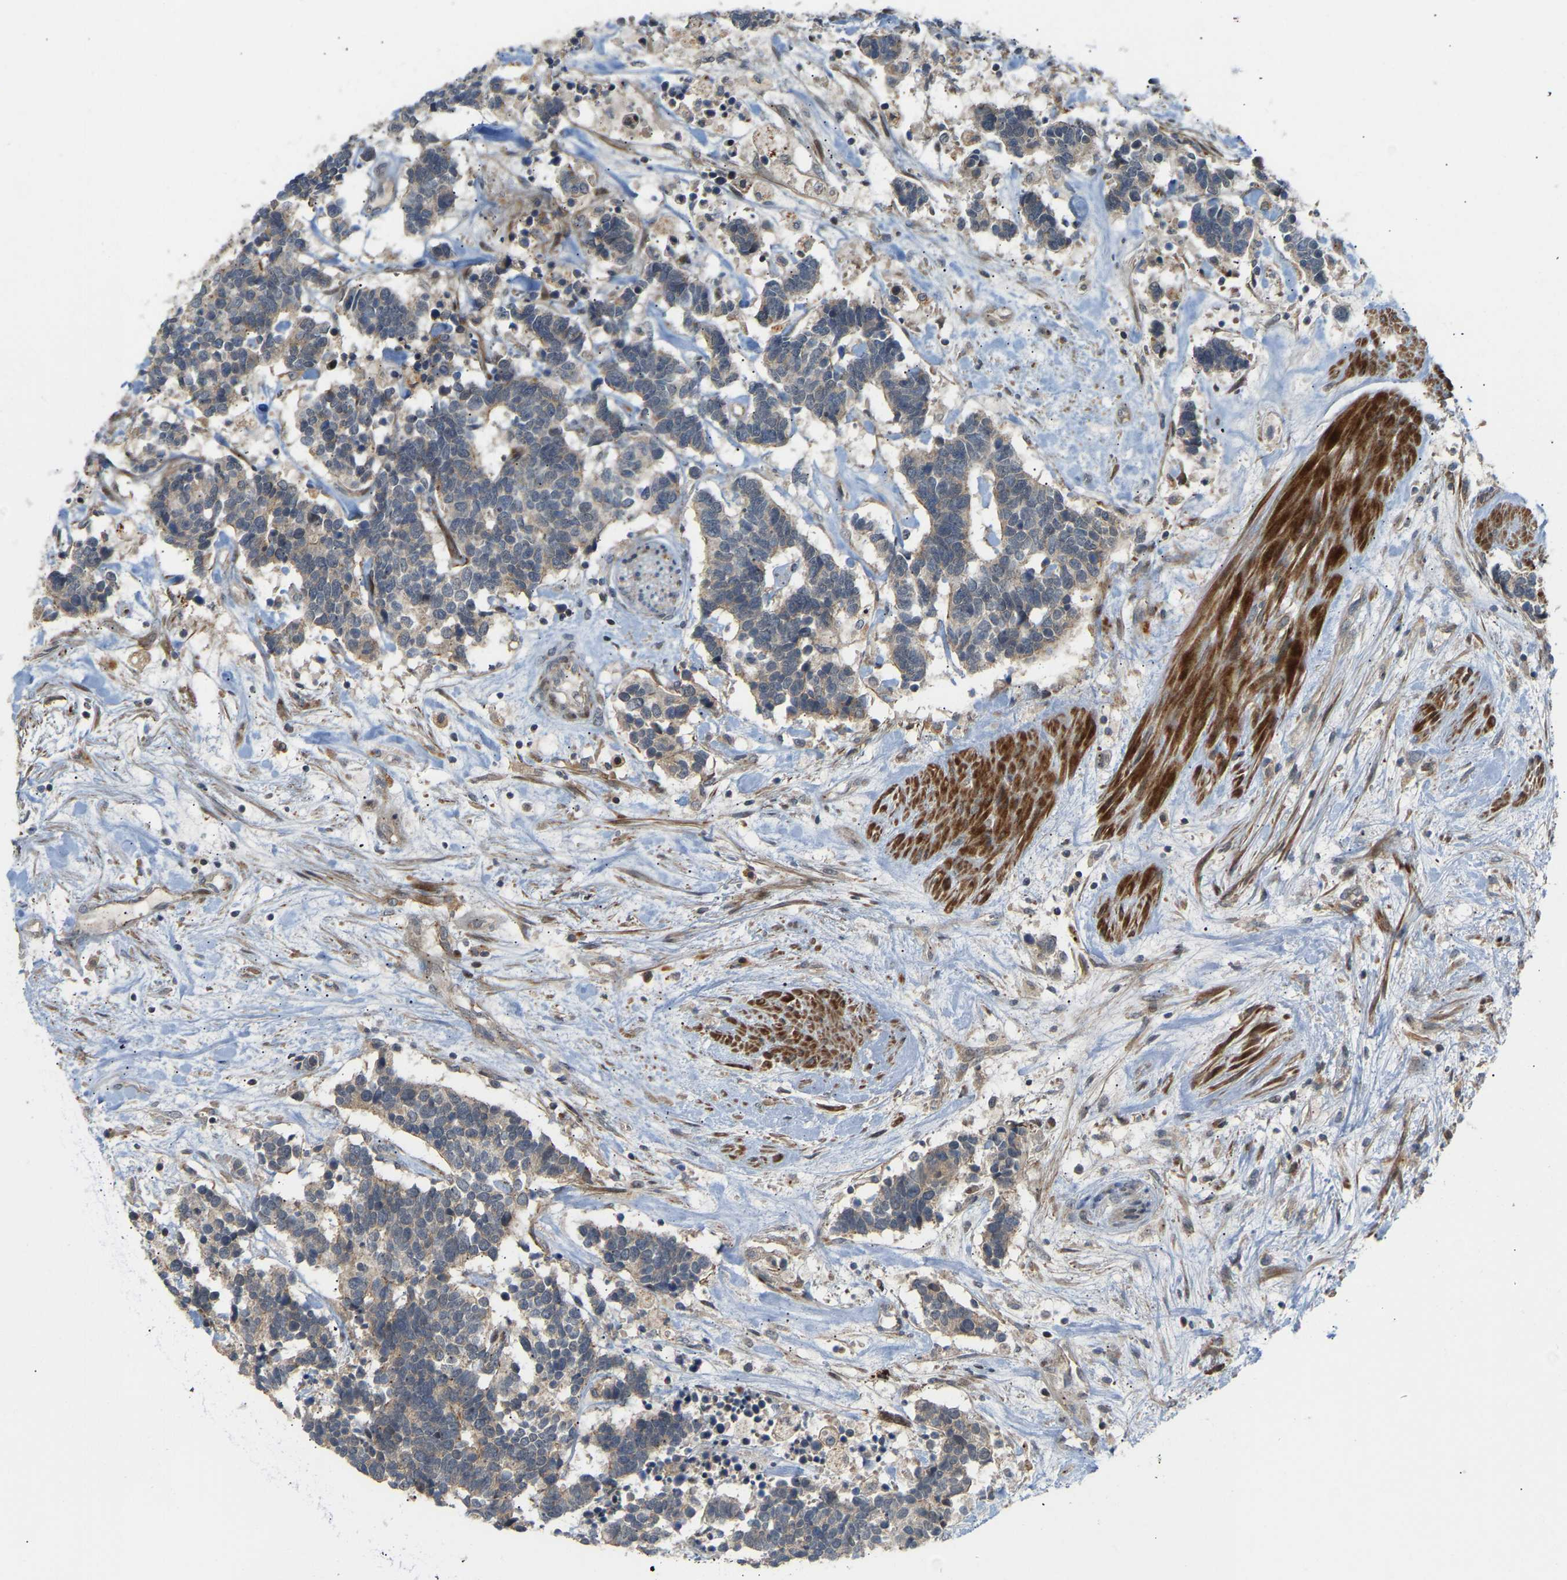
{"staining": {"intensity": "weak", "quantity": "<25%", "location": "cytoplasmic/membranous"}, "tissue": "carcinoid", "cell_type": "Tumor cells", "image_type": "cancer", "snomed": [{"axis": "morphology", "description": "Carcinoma, NOS"}, {"axis": "morphology", "description": "Carcinoid, malignant, NOS"}, {"axis": "topography", "description": "Urinary bladder"}], "caption": "High power microscopy photomicrograph of an immunohistochemistry image of carcinoid, revealing no significant staining in tumor cells.", "gene": "POGLUT2", "patient": {"sex": "male", "age": 57}}